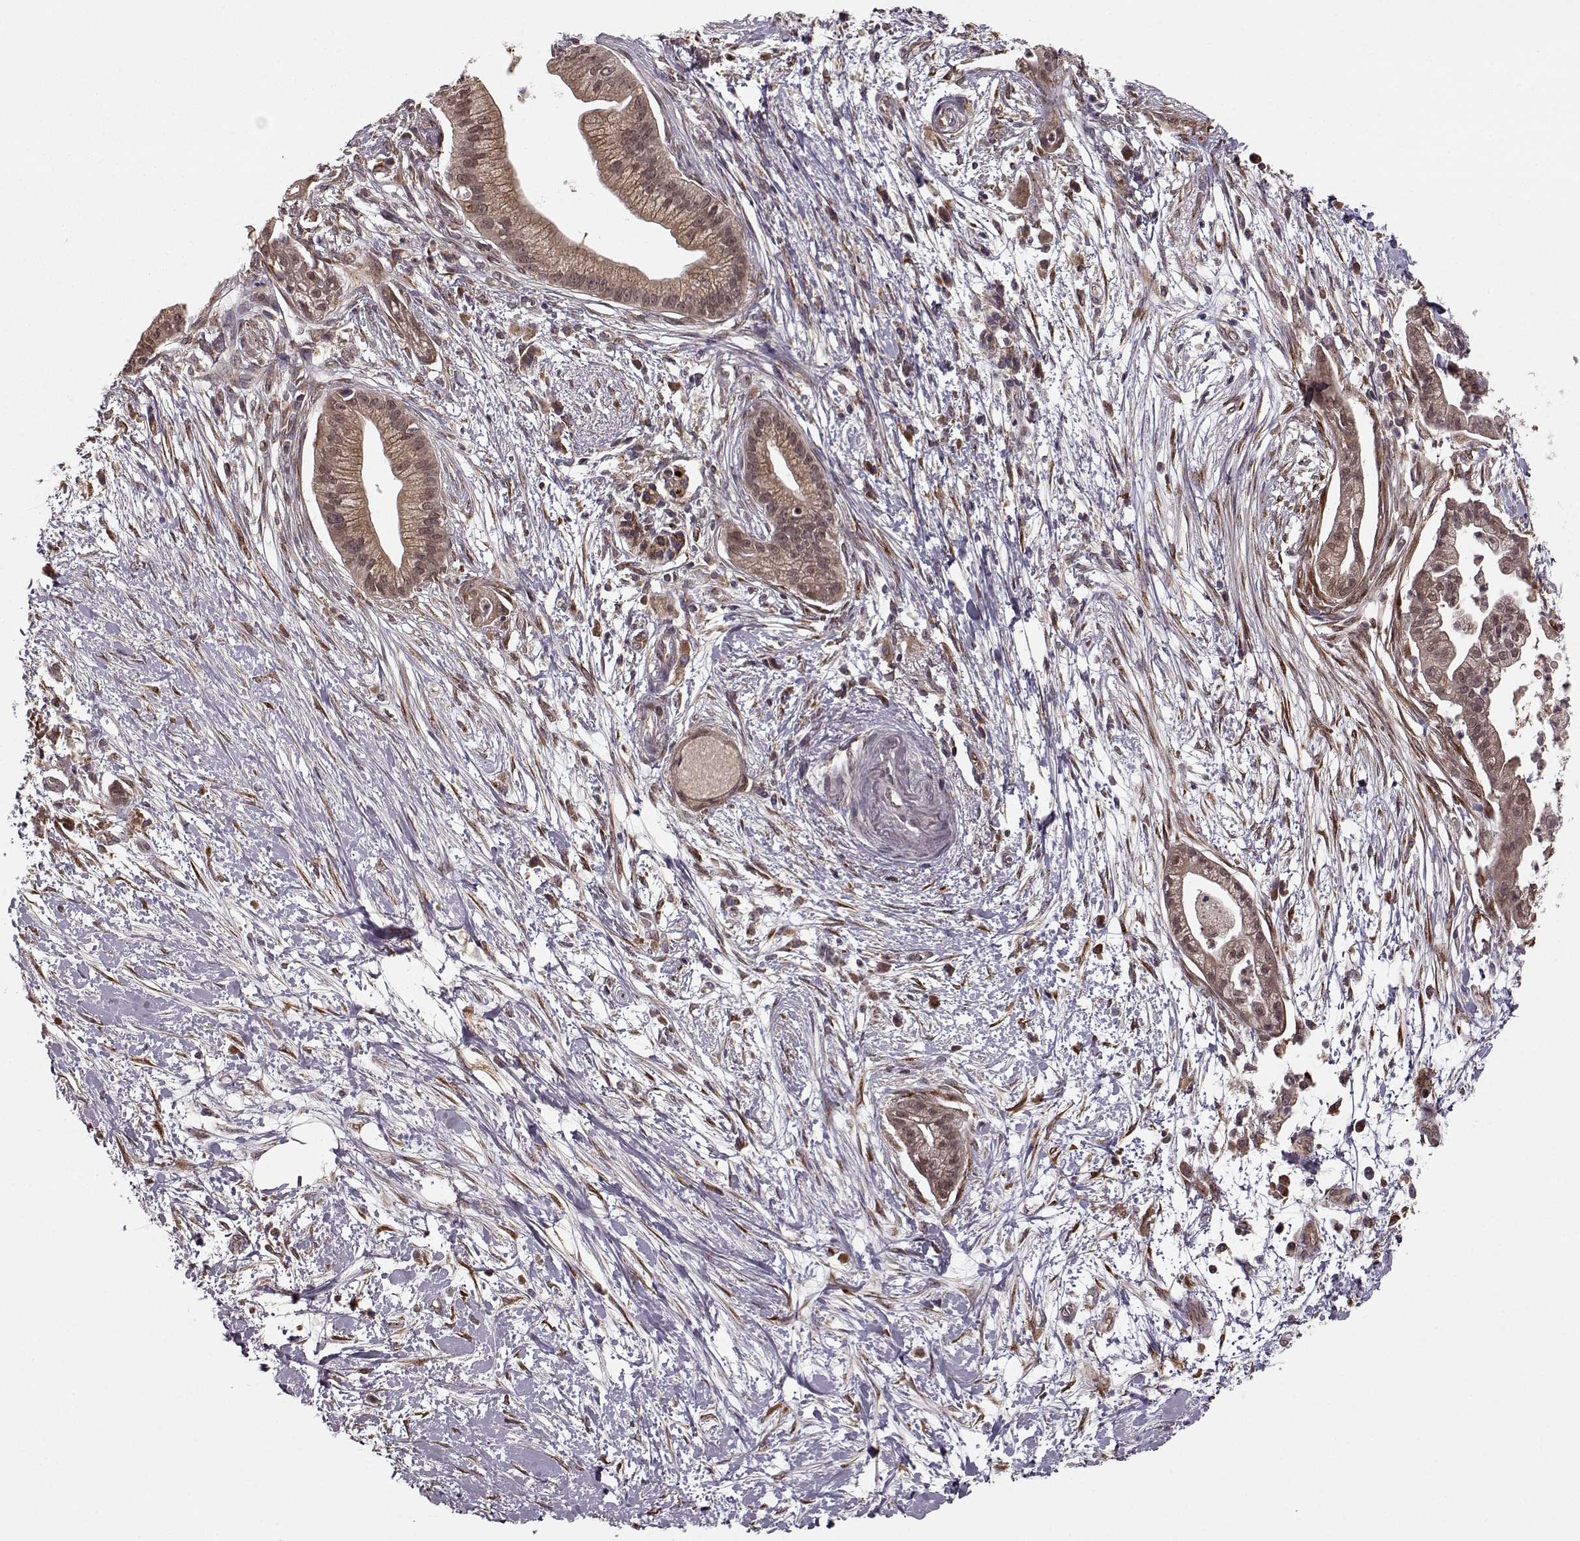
{"staining": {"intensity": "moderate", "quantity": ">75%", "location": "cytoplasmic/membranous"}, "tissue": "pancreatic cancer", "cell_type": "Tumor cells", "image_type": "cancer", "snomed": [{"axis": "morphology", "description": "Normal tissue, NOS"}, {"axis": "morphology", "description": "Adenocarcinoma, NOS"}, {"axis": "topography", "description": "Lymph node"}, {"axis": "topography", "description": "Pancreas"}], "caption": "Immunohistochemical staining of pancreatic cancer (adenocarcinoma) demonstrates medium levels of moderate cytoplasmic/membranous protein staining in approximately >75% of tumor cells.", "gene": "YIPF5", "patient": {"sex": "female", "age": 58}}